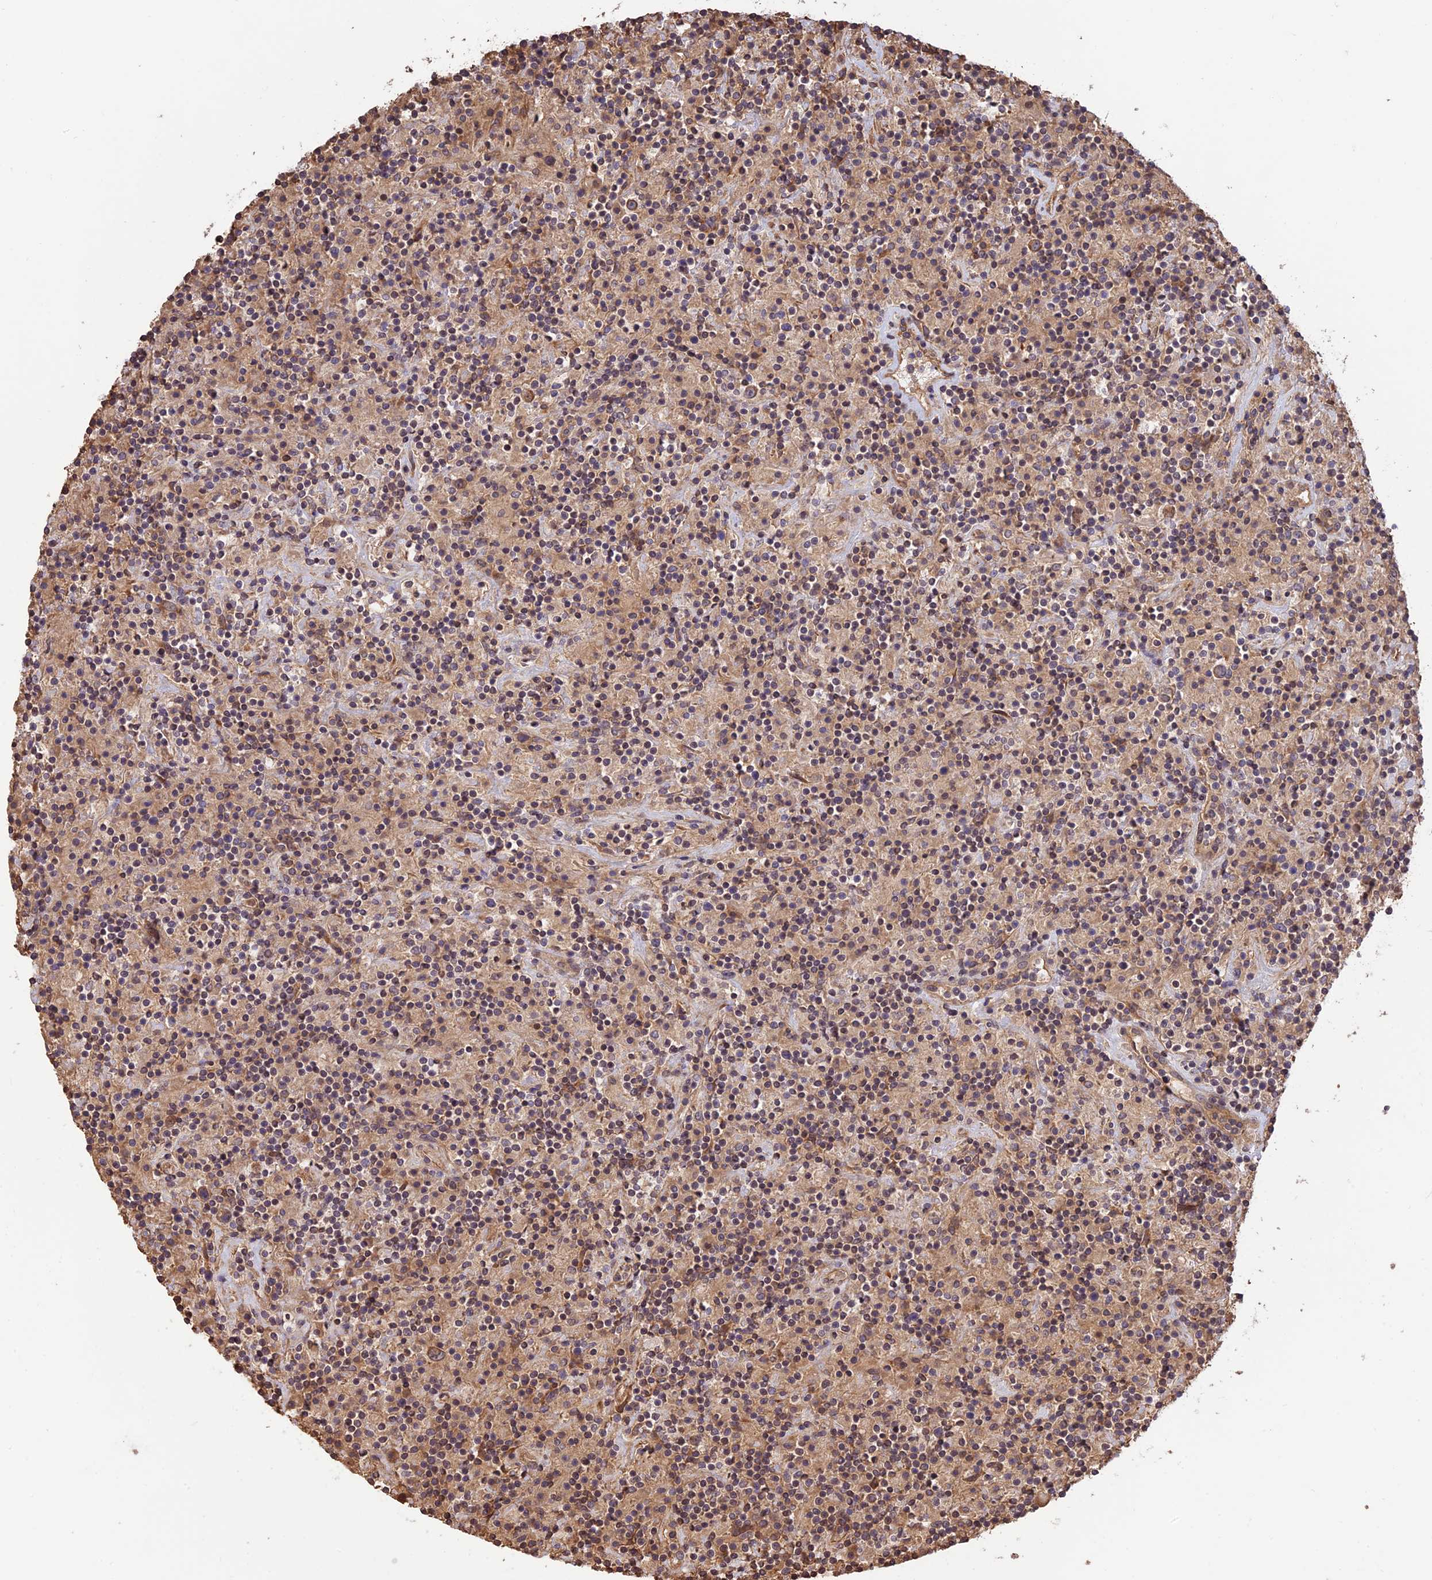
{"staining": {"intensity": "moderate", "quantity": ">75%", "location": "cytoplasmic/membranous"}, "tissue": "lymphoma", "cell_type": "Tumor cells", "image_type": "cancer", "snomed": [{"axis": "morphology", "description": "Hodgkin's disease, NOS"}, {"axis": "topography", "description": "Lymph node"}], "caption": "Brown immunohistochemical staining in human lymphoma reveals moderate cytoplasmic/membranous staining in about >75% of tumor cells.", "gene": "CREBL2", "patient": {"sex": "male", "age": 70}}